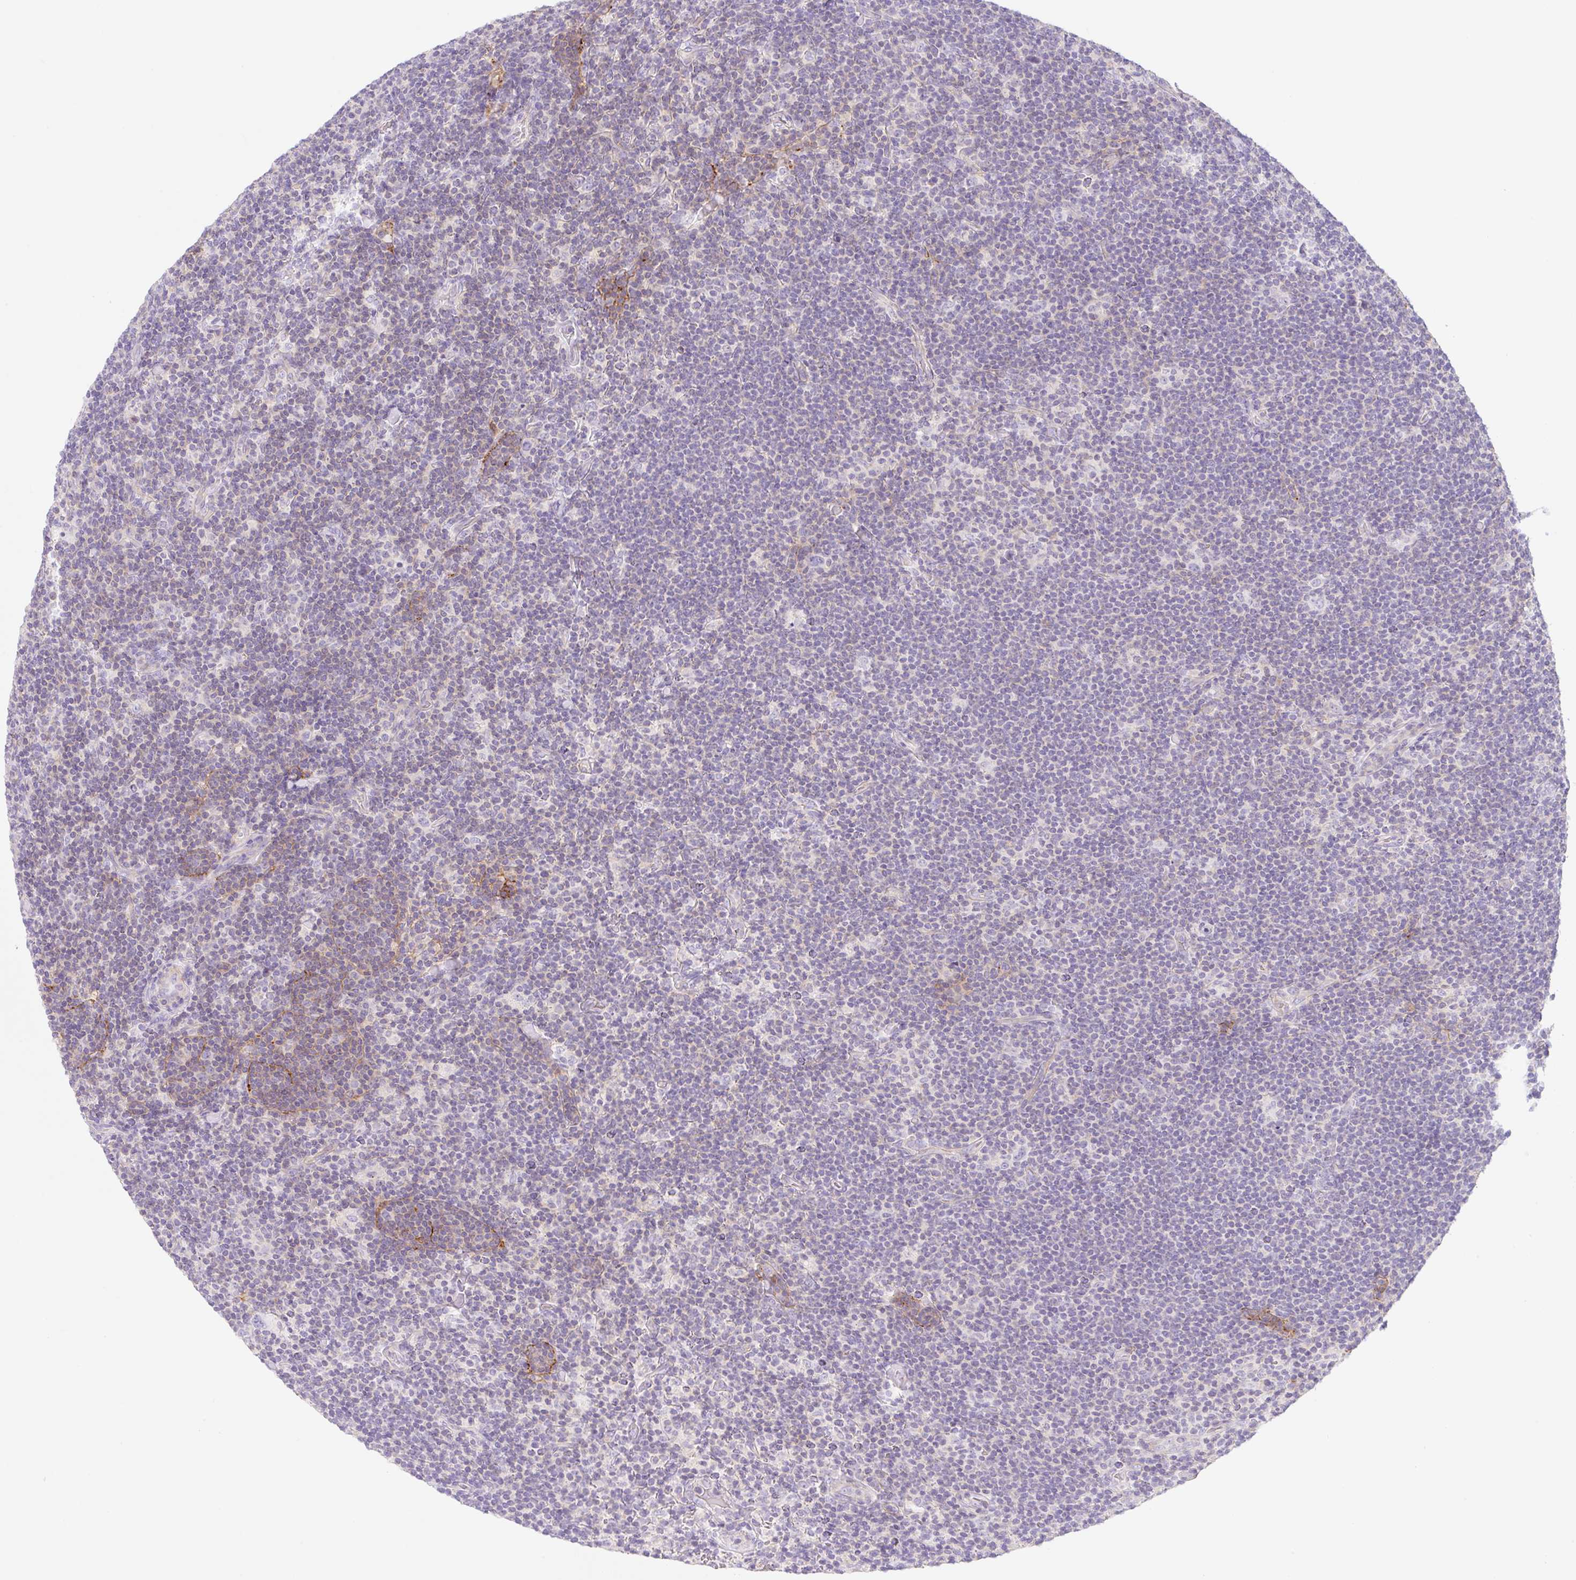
{"staining": {"intensity": "negative", "quantity": "none", "location": "none"}, "tissue": "lymphoma", "cell_type": "Tumor cells", "image_type": "cancer", "snomed": [{"axis": "morphology", "description": "Hodgkin's disease, NOS"}, {"axis": "topography", "description": "Lymph node"}], "caption": "Tumor cells show no significant protein expression in lymphoma.", "gene": "LYVE1", "patient": {"sex": "female", "age": 57}}